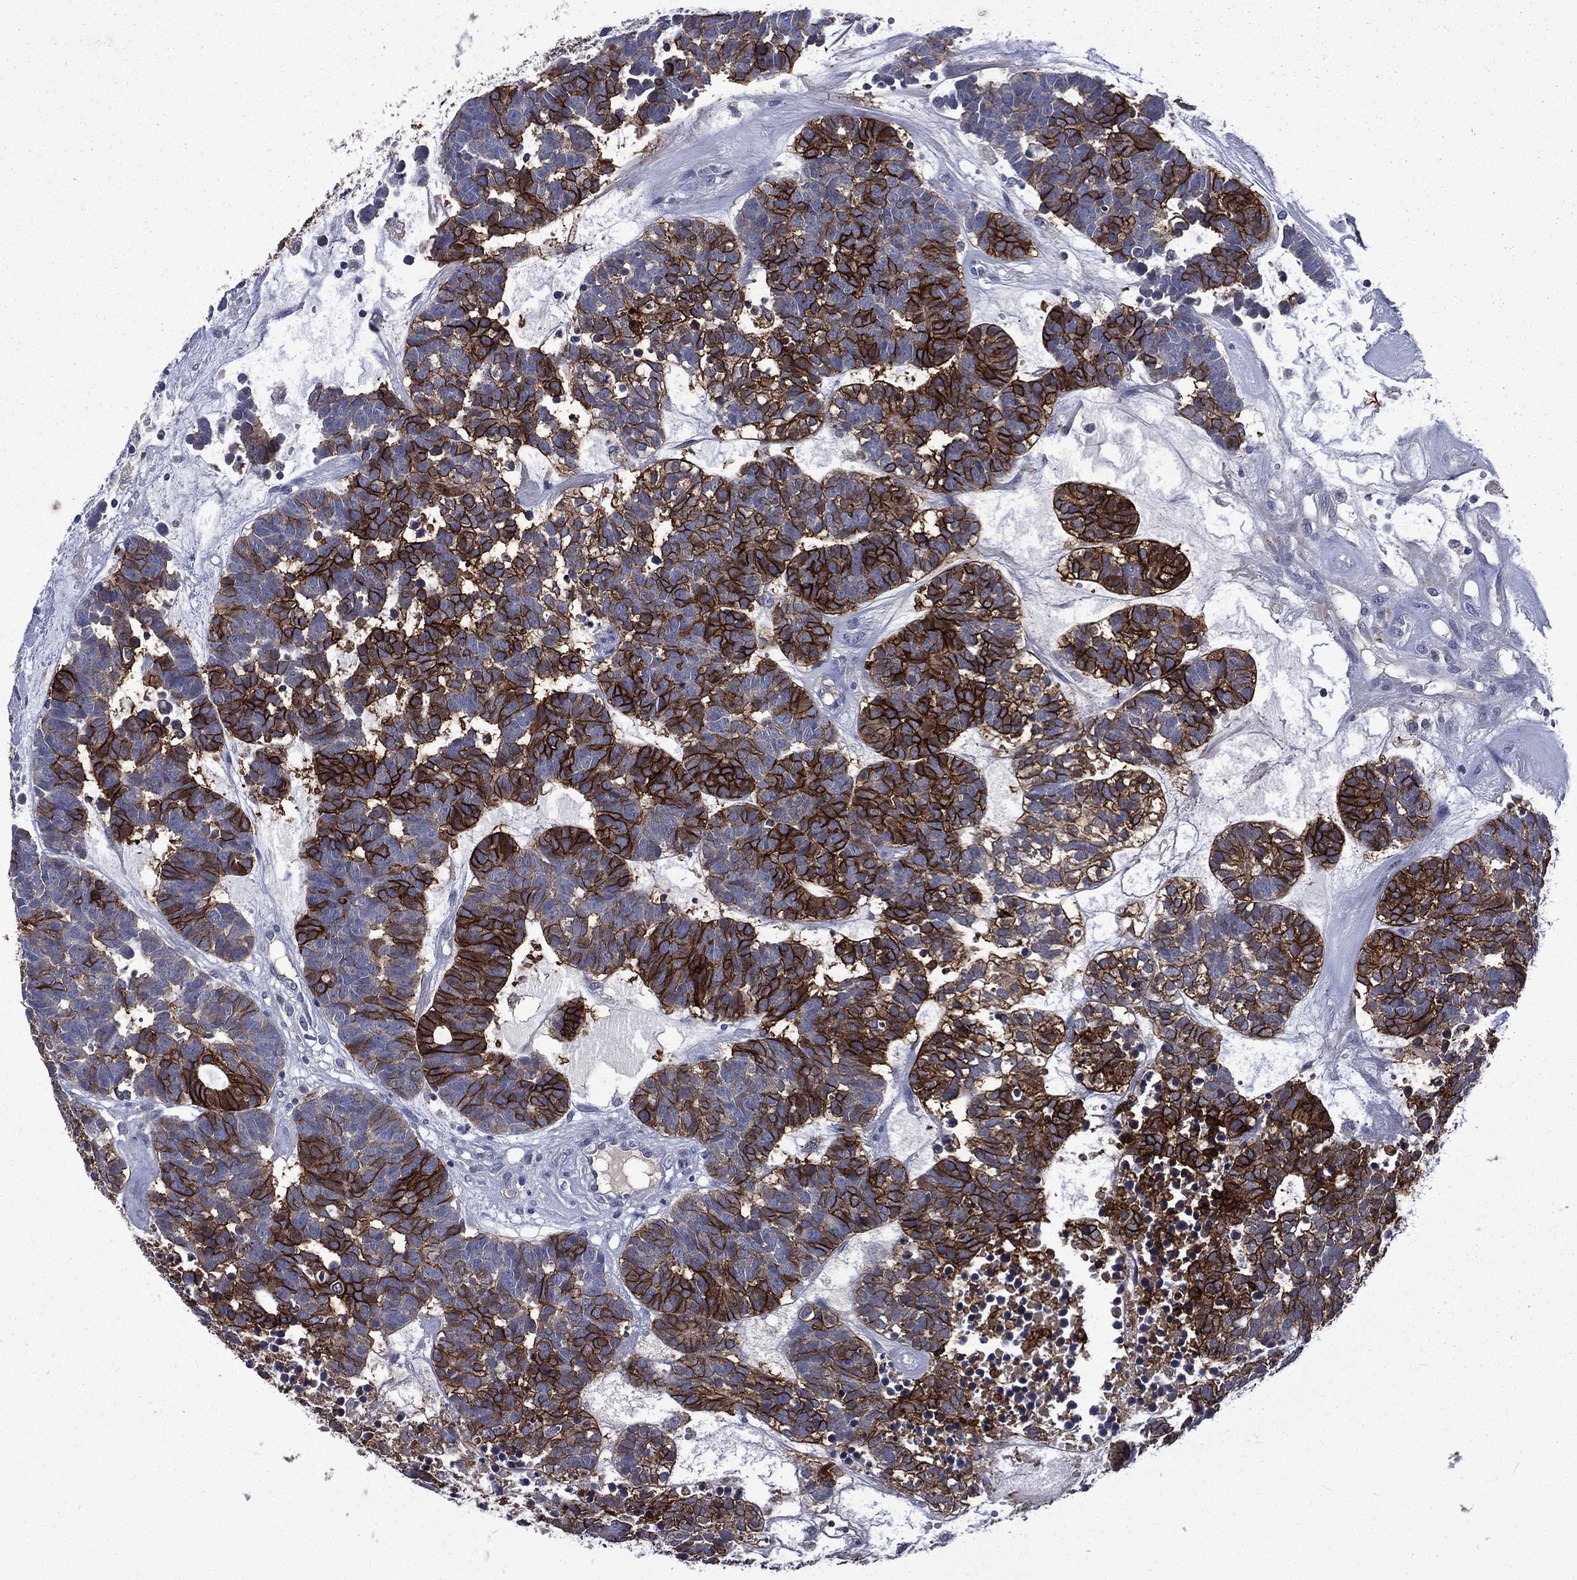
{"staining": {"intensity": "strong", "quantity": ">75%", "location": "cytoplasmic/membranous"}, "tissue": "head and neck cancer", "cell_type": "Tumor cells", "image_type": "cancer", "snomed": [{"axis": "morphology", "description": "Adenocarcinoma, NOS"}, {"axis": "topography", "description": "Head-Neck"}], "caption": "Tumor cells demonstrate high levels of strong cytoplasmic/membranous expression in about >75% of cells in human head and neck cancer. (Stains: DAB in brown, nuclei in blue, Microscopy: brightfield microscopy at high magnification).", "gene": "CA12", "patient": {"sex": "female", "age": 81}}